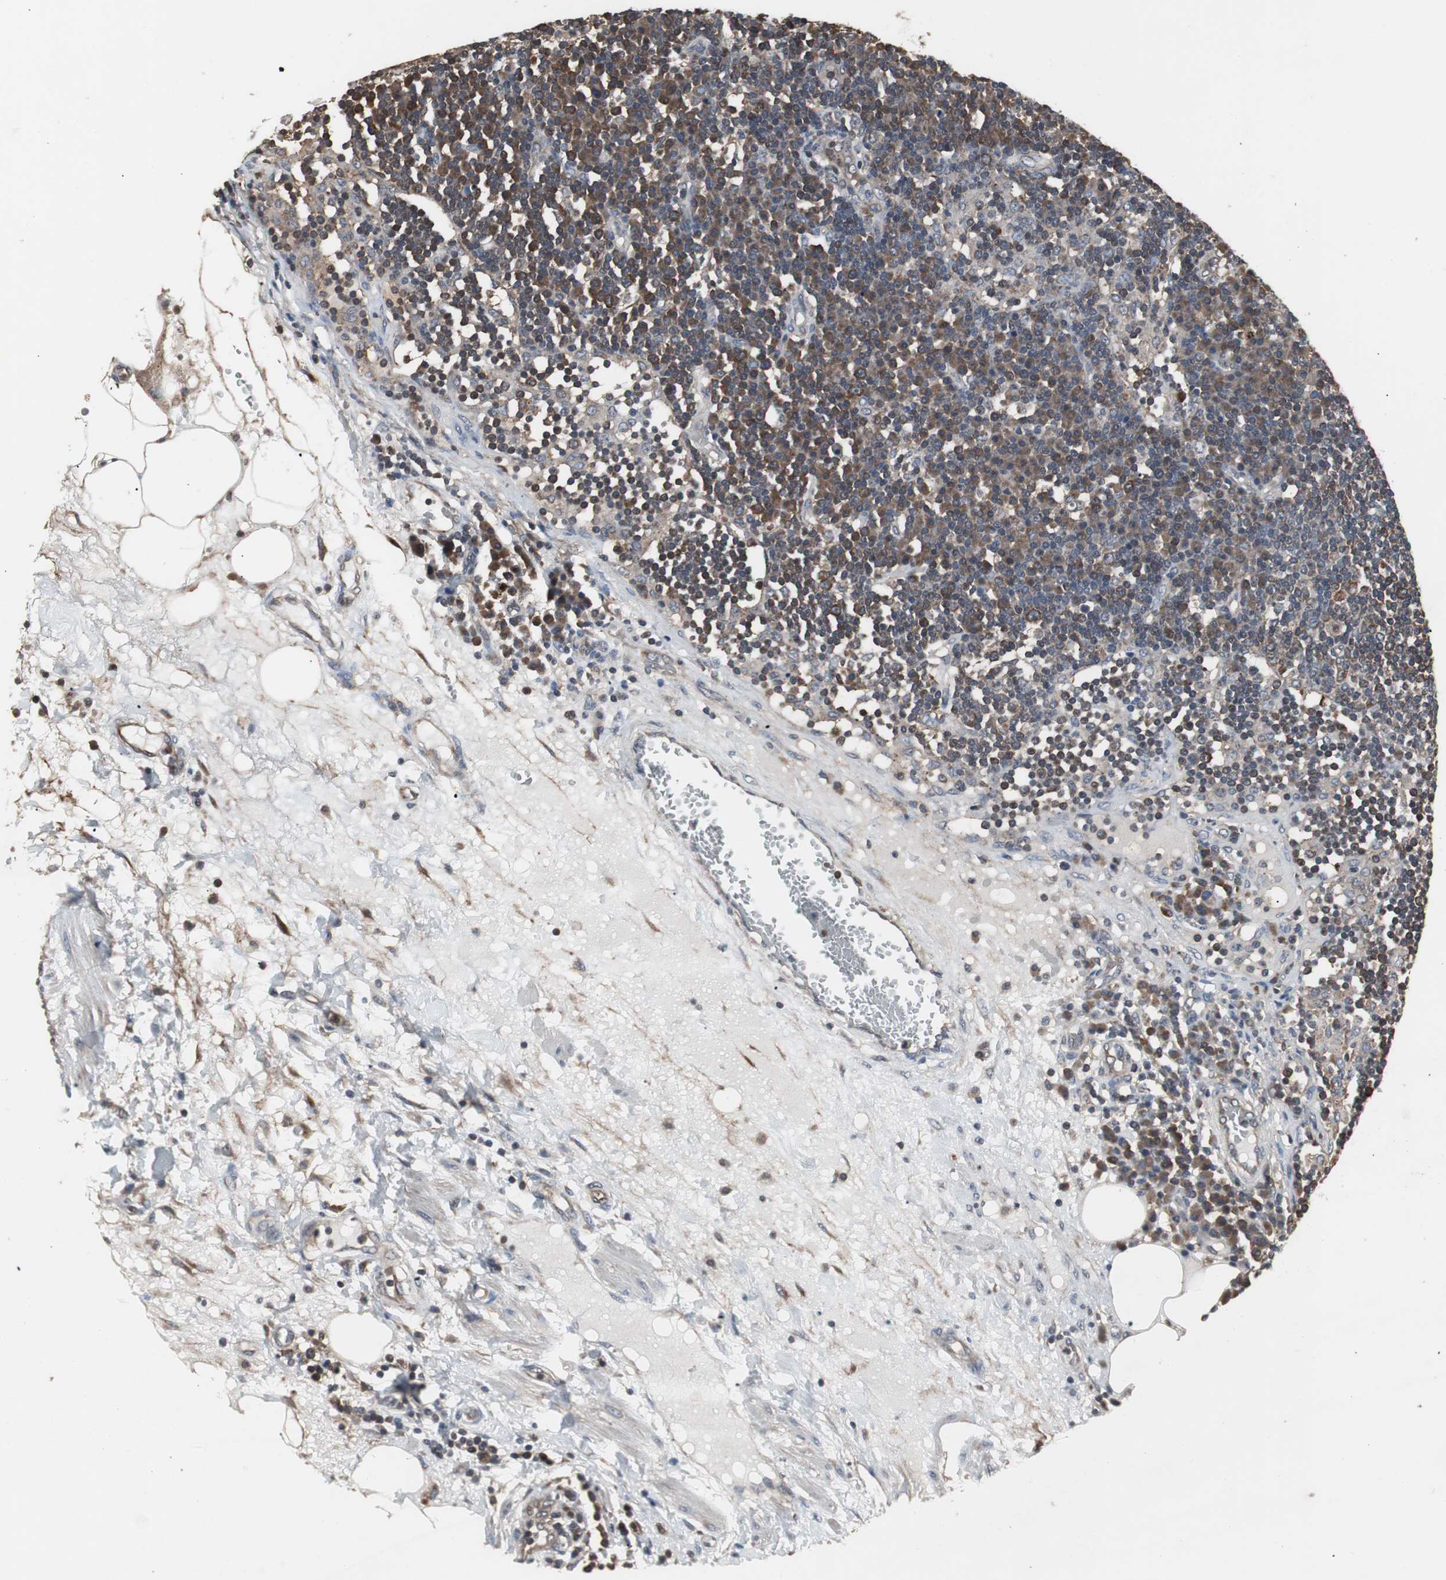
{"staining": {"intensity": "moderate", "quantity": ">75%", "location": "cytoplasmic/membranous"}, "tissue": "lymph node", "cell_type": "Germinal center cells", "image_type": "normal", "snomed": [{"axis": "morphology", "description": "Normal tissue, NOS"}, {"axis": "morphology", "description": "Squamous cell carcinoma, metastatic, NOS"}, {"axis": "topography", "description": "Lymph node"}], "caption": "IHC staining of benign lymph node, which exhibits medium levels of moderate cytoplasmic/membranous staining in approximately >75% of germinal center cells indicating moderate cytoplasmic/membranous protein positivity. The staining was performed using DAB (brown) for protein detection and nuclei were counterstained in hematoxylin (blue).", "gene": "ZSCAN22", "patient": {"sex": "female", "age": 53}}